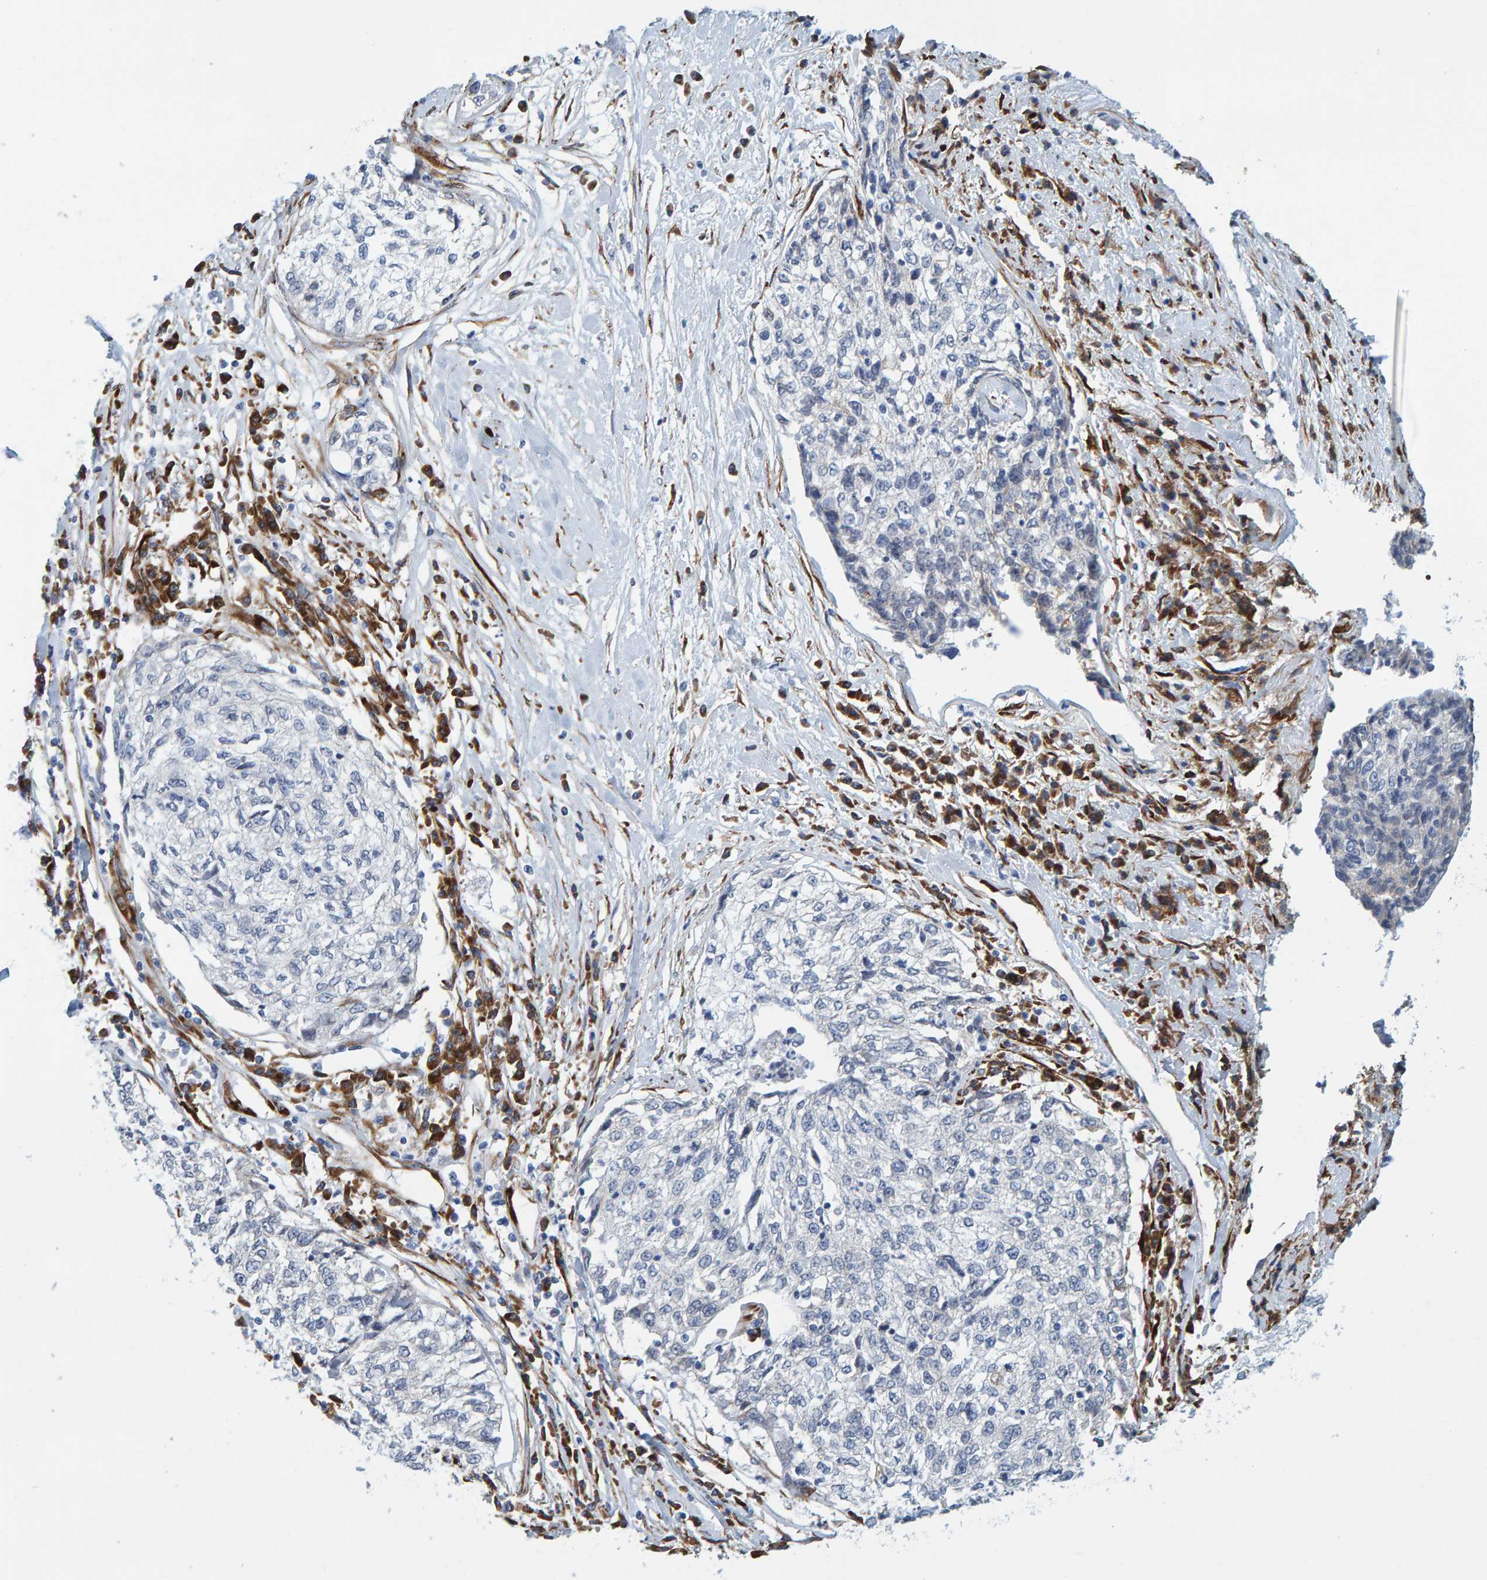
{"staining": {"intensity": "negative", "quantity": "none", "location": "none"}, "tissue": "cervical cancer", "cell_type": "Tumor cells", "image_type": "cancer", "snomed": [{"axis": "morphology", "description": "Squamous cell carcinoma, NOS"}, {"axis": "topography", "description": "Cervix"}], "caption": "Immunohistochemistry (IHC) of human cervical cancer (squamous cell carcinoma) demonstrates no staining in tumor cells.", "gene": "MMP16", "patient": {"sex": "female", "age": 57}}